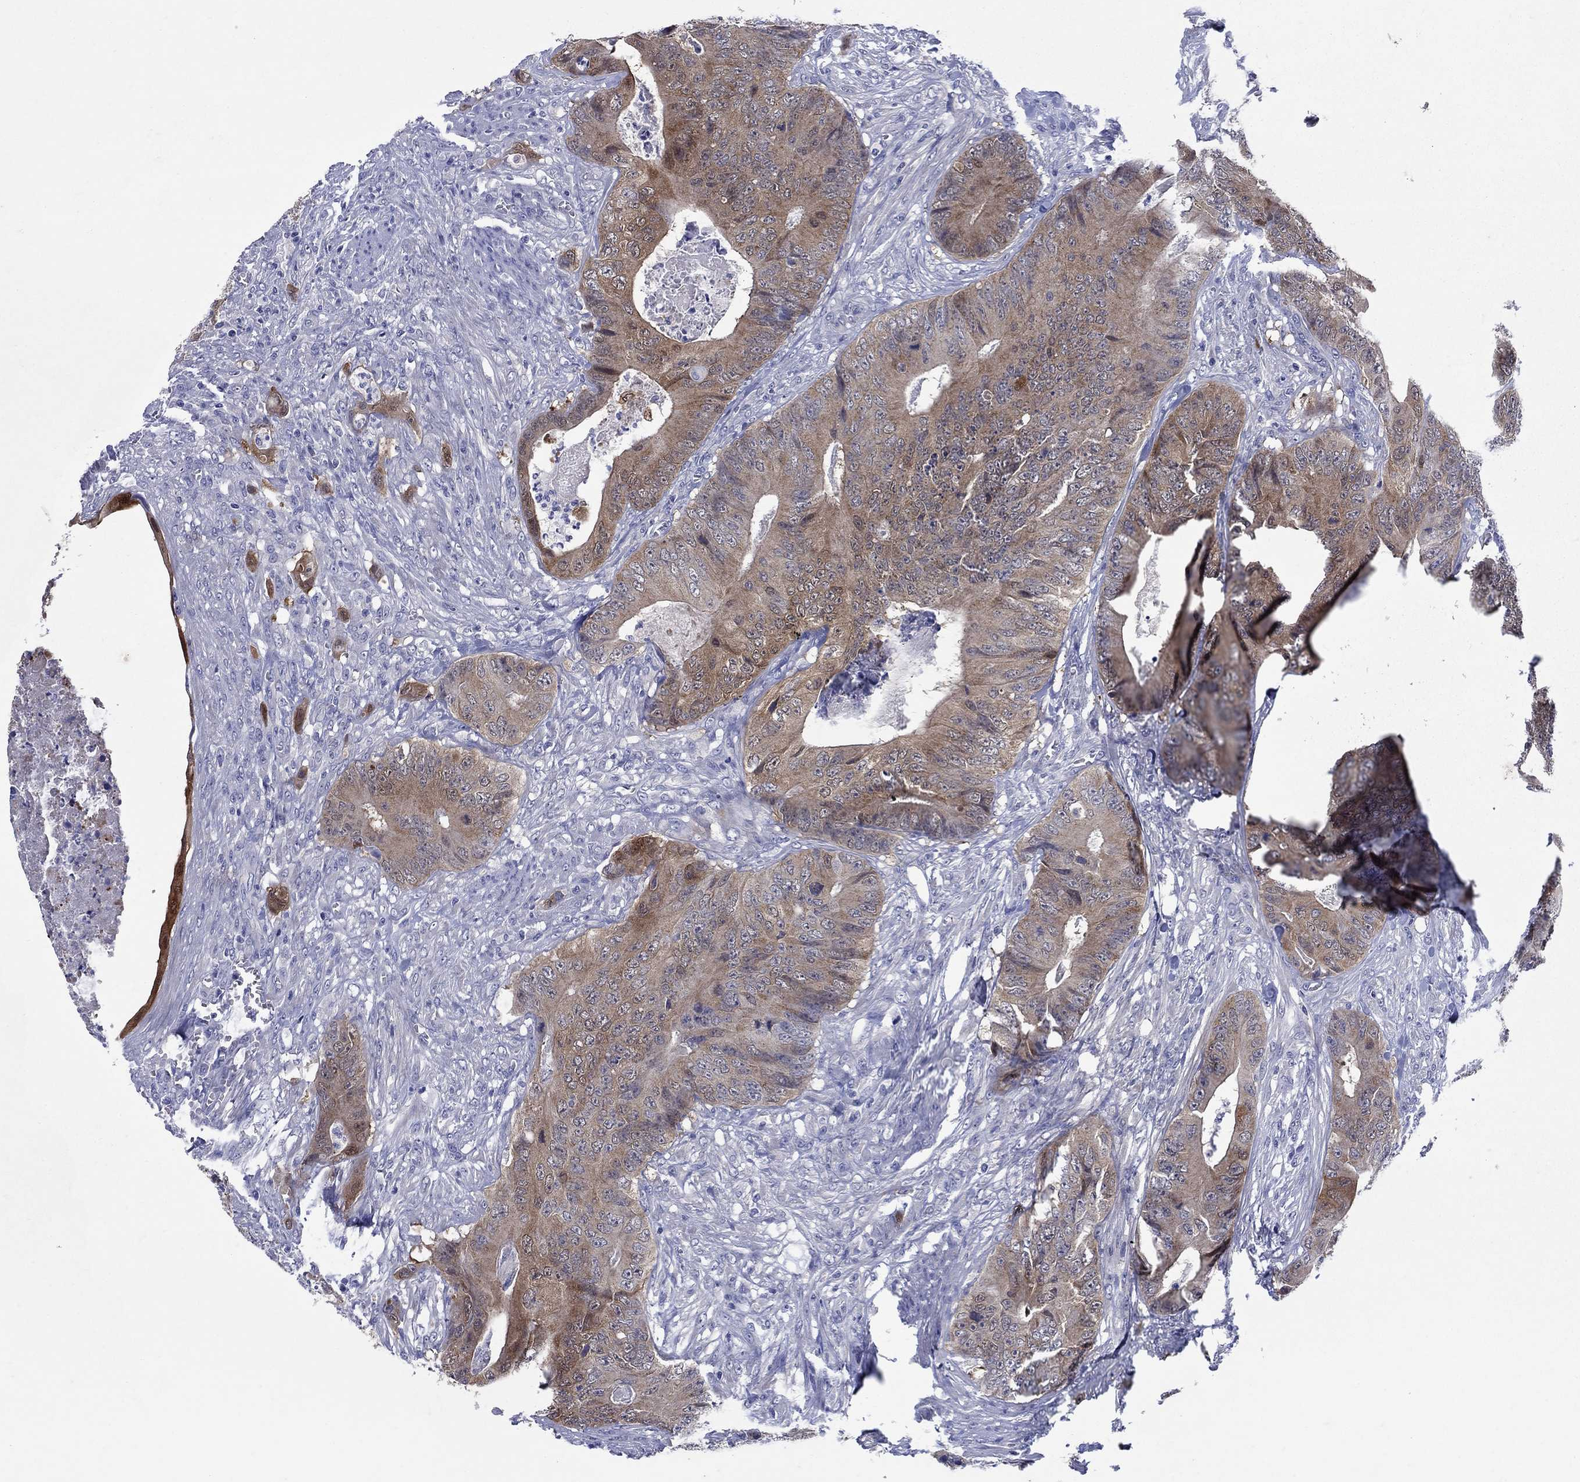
{"staining": {"intensity": "moderate", "quantity": ">75%", "location": "cytoplasmic/membranous"}, "tissue": "colorectal cancer", "cell_type": "Tumor cells", "image_type": "cancer", "snomed": [{"axis": "morphology", "description": "Adenocarcinoma, NOS"}, {"axis": "topography", "description": "Colon"}], "caption": "Colorectal cancer (adenocarcinoma) was stained to show a protein in brown. There is medium levels of moderate cytoplasmic/membranous positivity in about >75% of tumor cells. Nuclei are stained in blue.", "gene": "SULT2B1", "patient": {"sex": "male", "age": 84}}